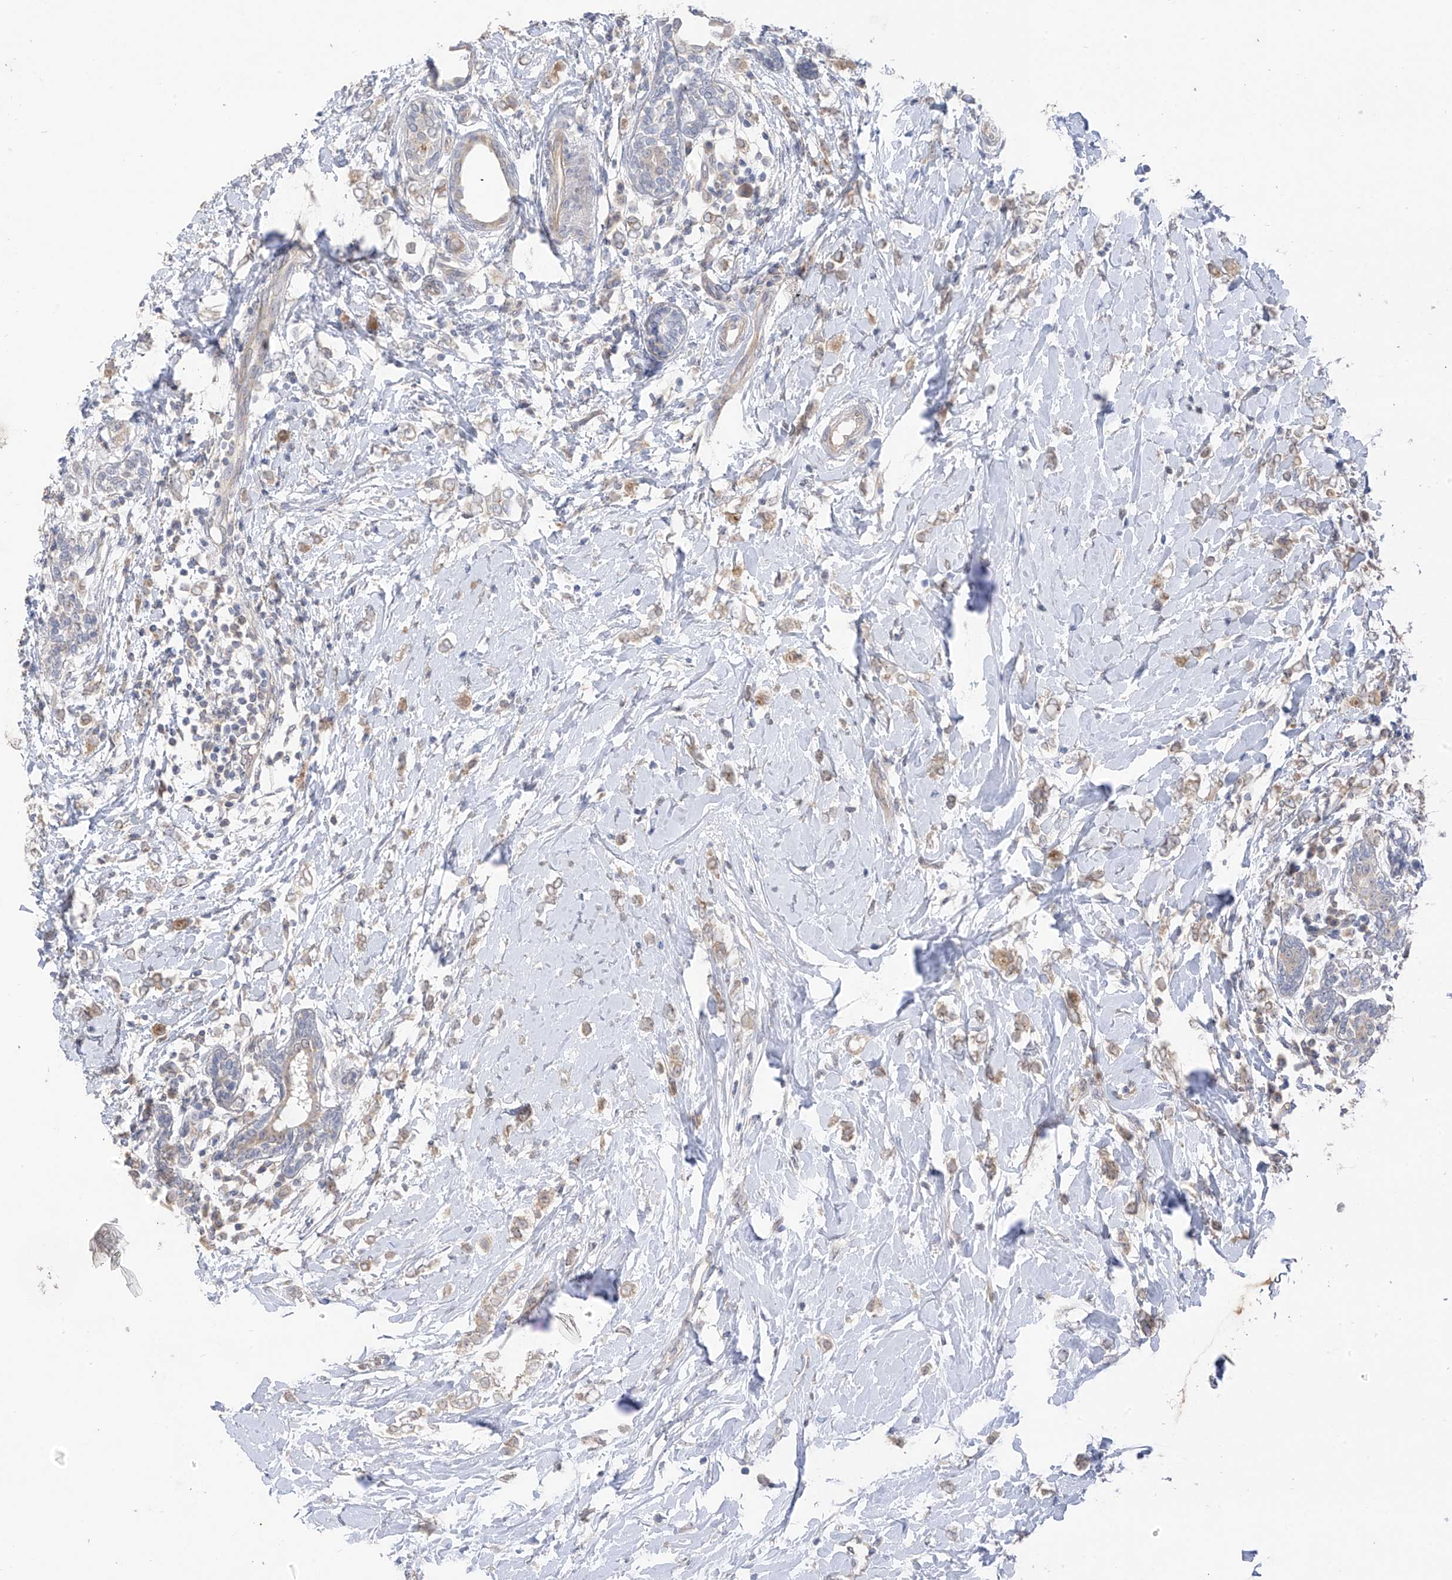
{"staining": {"intensity": "weak", "quantity": ">75%", "location": "cytoplasmic/membranous"}, "tissue": "breast cancer", "cell_type": "Tumor cells", "image_type": "cancer", "snomed": [{"axis": "morphology", "description": "Normal tissue, NOS"}, {"axis": "morphology", "description": "Lobular carcinoma"}, {"axis": "topography", "description": "Breast"}], "caption": "The histopathology image shows staining of breast lobular carcinoma, revealing weak cytoplasmic/membranous protein positivity (brown color) within tumor cells.", "gene": "NALCN", "patient": {"sex": "female", "age": 47}}